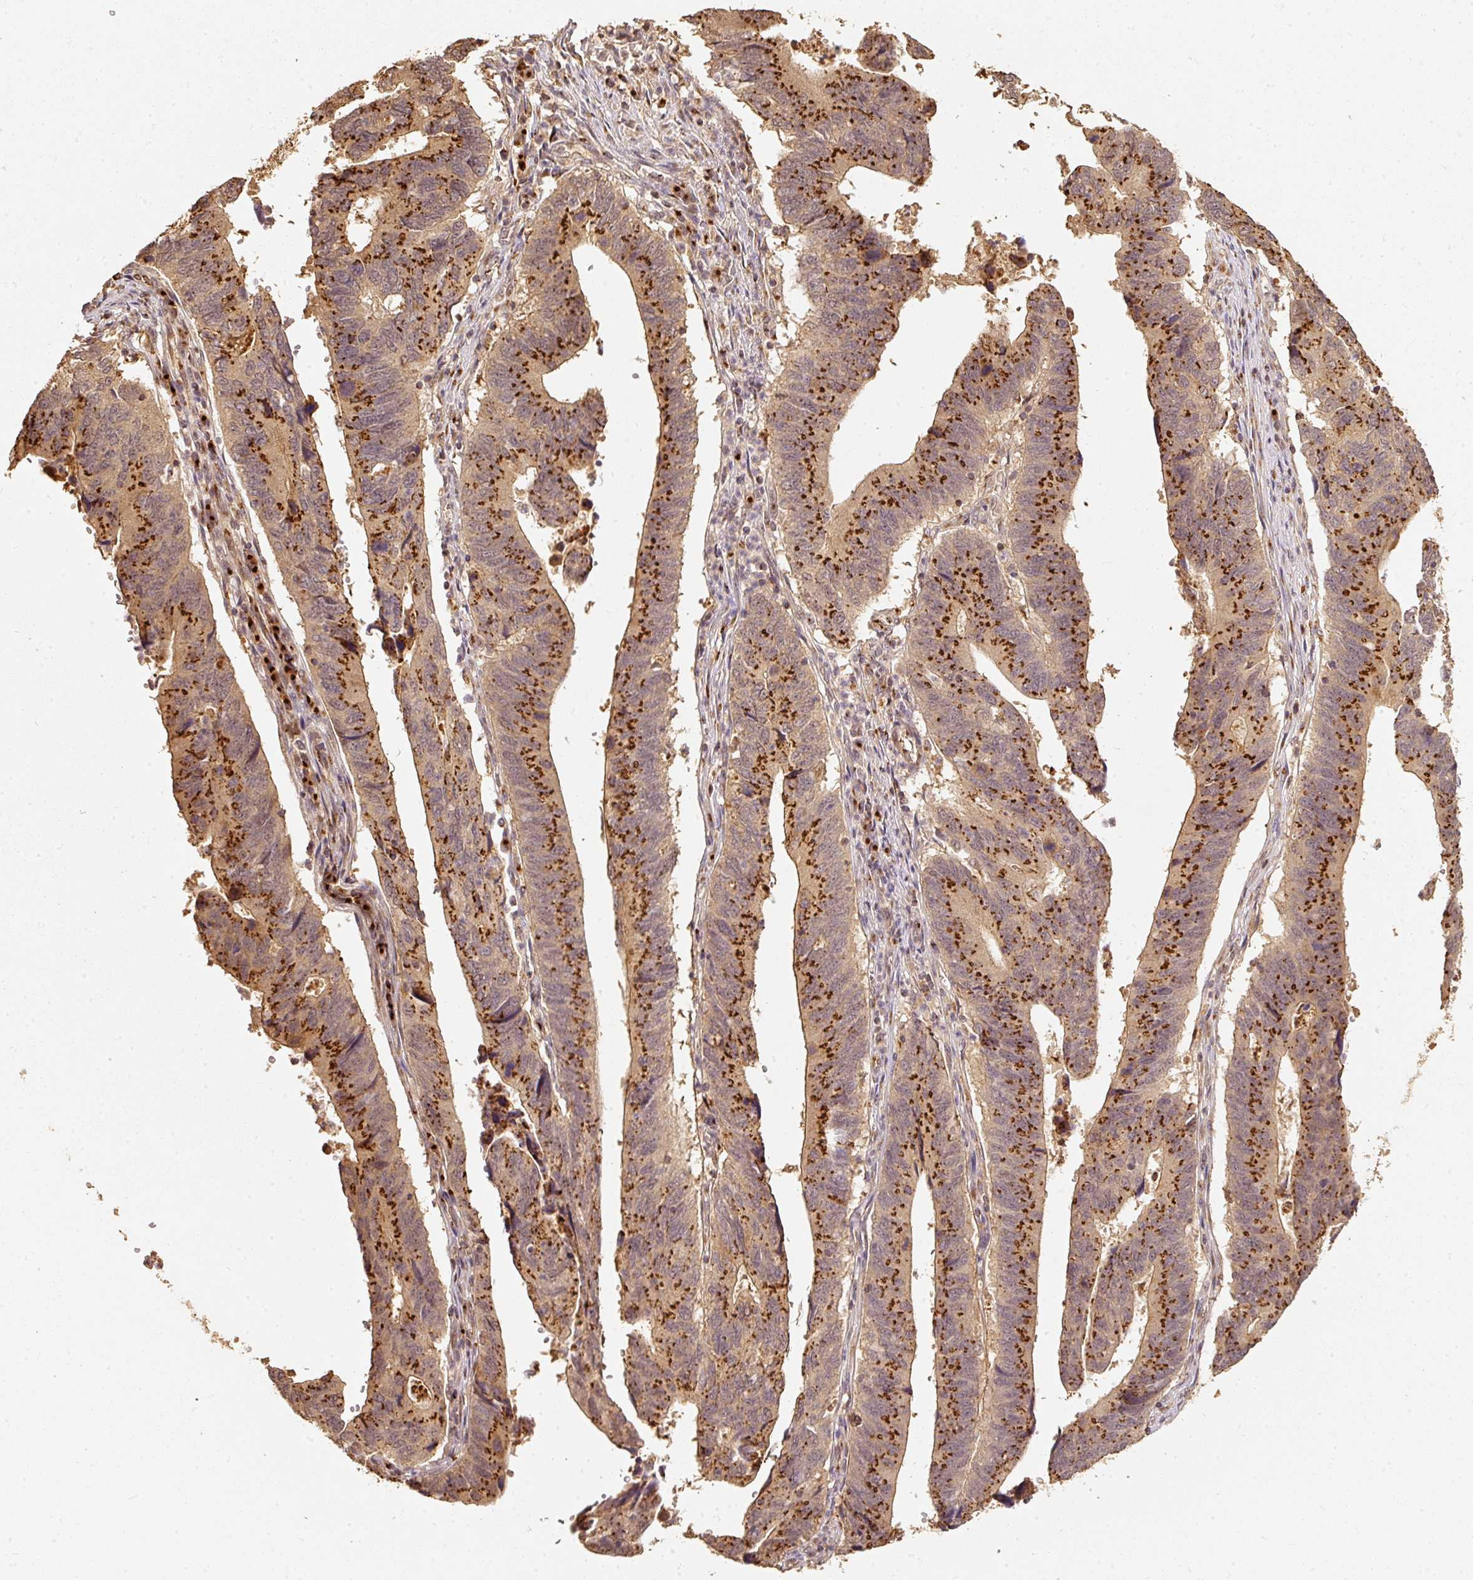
{"staining": {"intensity": "strong", "quantity": ">75%", "location": "cytoplasmic/membranous"}, "tissue": "stomach cancer", "cell_type": "Tumor cells", "image_type": "cancer", "snomed": [{"axis": "morphology", "description": "Adenocarcinoma, NOS"}, {"axis": "topography", "description": "Stomach"}], "caption": "This micrograph demonstrates stomach adenocarcinoma stained with IHC to label a protein in brown. The cytoplasmic/membranous of tumor cells show strong positivity for the protein. Nuclei are counter-stained blue.", "gene": "FUT8", "patient": {"sex": "male", "age": 59}}